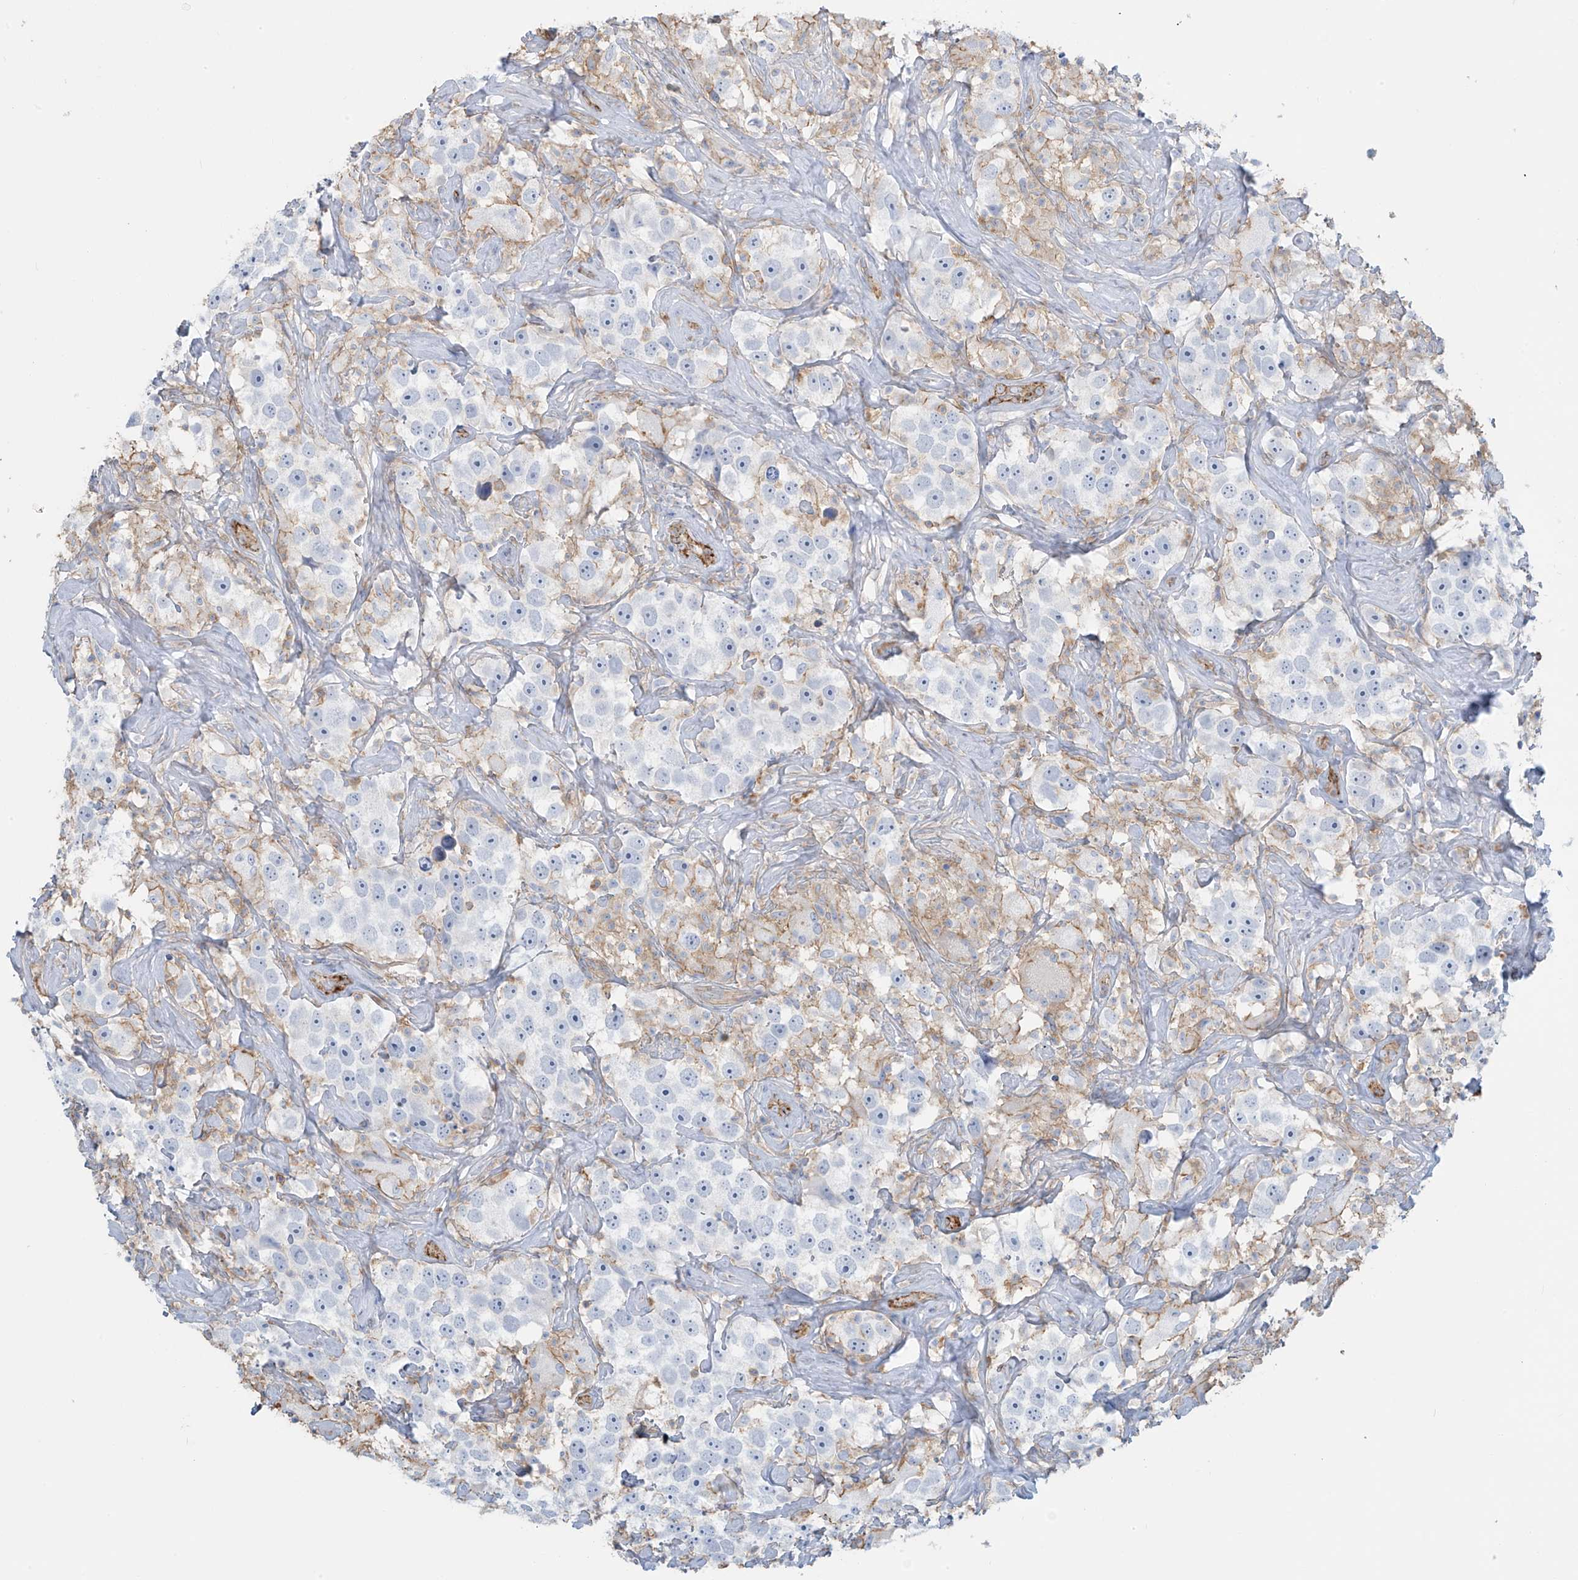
{"staining": {"intensity": "negative", "quantity": "none", "location": "none"}, "tissue": "testis cancer", "cell_type": "Tumor cells", "image_type": "cancer", "snomed": [{"axis": "morphology", "description": "Seminoma, NOS"}, {"axis": "topography", "description": "Testis"}], "caption": "Immunohistochemistry of human testis cancer reveals no staining in tumor cells.", "gene": "ZNF846", "patient": {"sex": "male", "age": 49}}